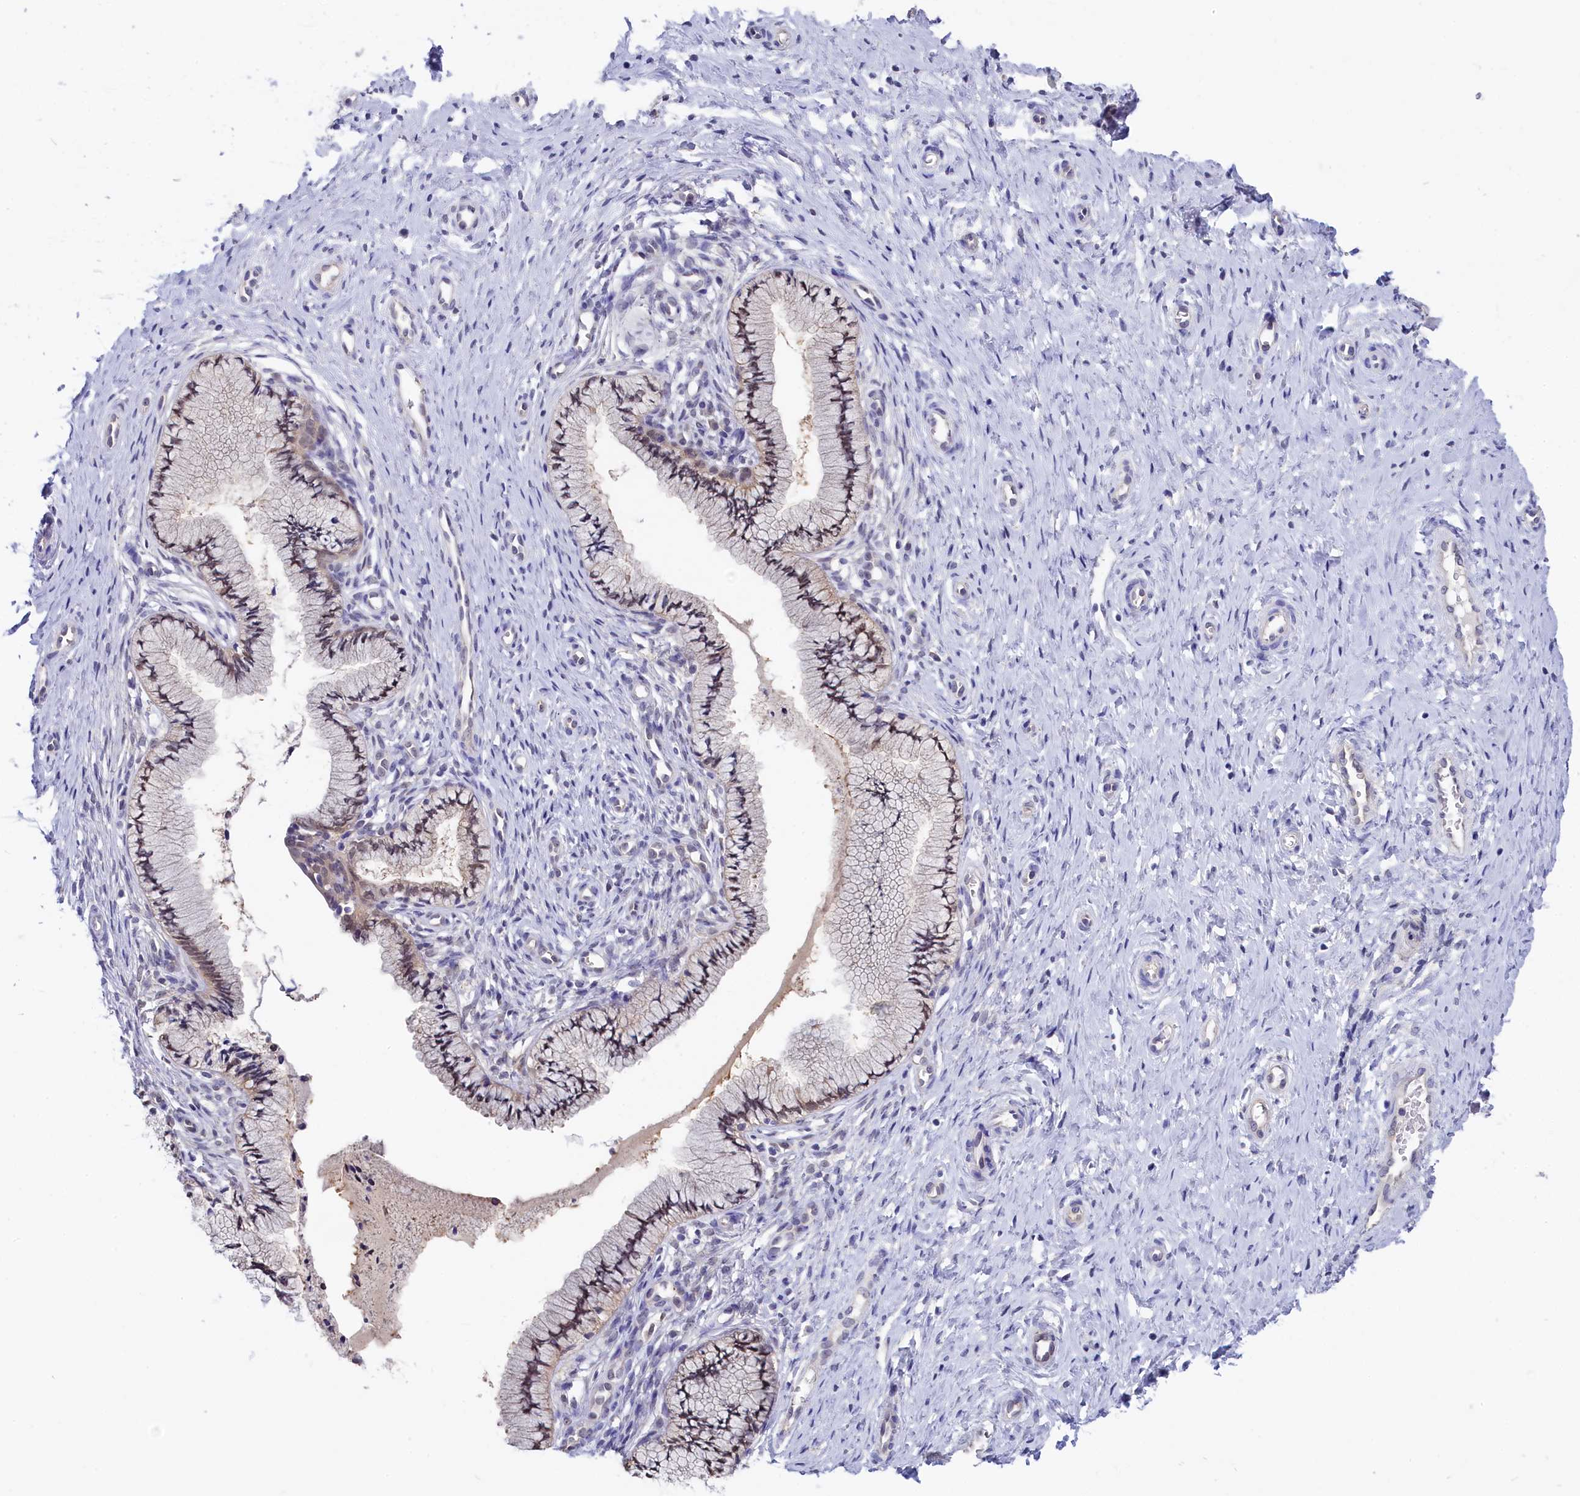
{"staining": {"intensity": "weak", "quantity": "25%-75%", "location": "cytoplasmic/membranous"}, "tissue": "cervix", "cell_type": "Glandular cells", "image_type": "normal", "snomed": [{"axis": "morphology", "description": "Normal tissue, NOS"}, {"axis": "topography", "description": "Cervix"}], "caption": "DAB immunohistochemical staining of normal cervix displays weak cytoplasmic/membranous protein staining in approximately 25%-75% of glandular cells.", "gene": "C11orf54", "patient": {"sex": "female", "age": 36}}